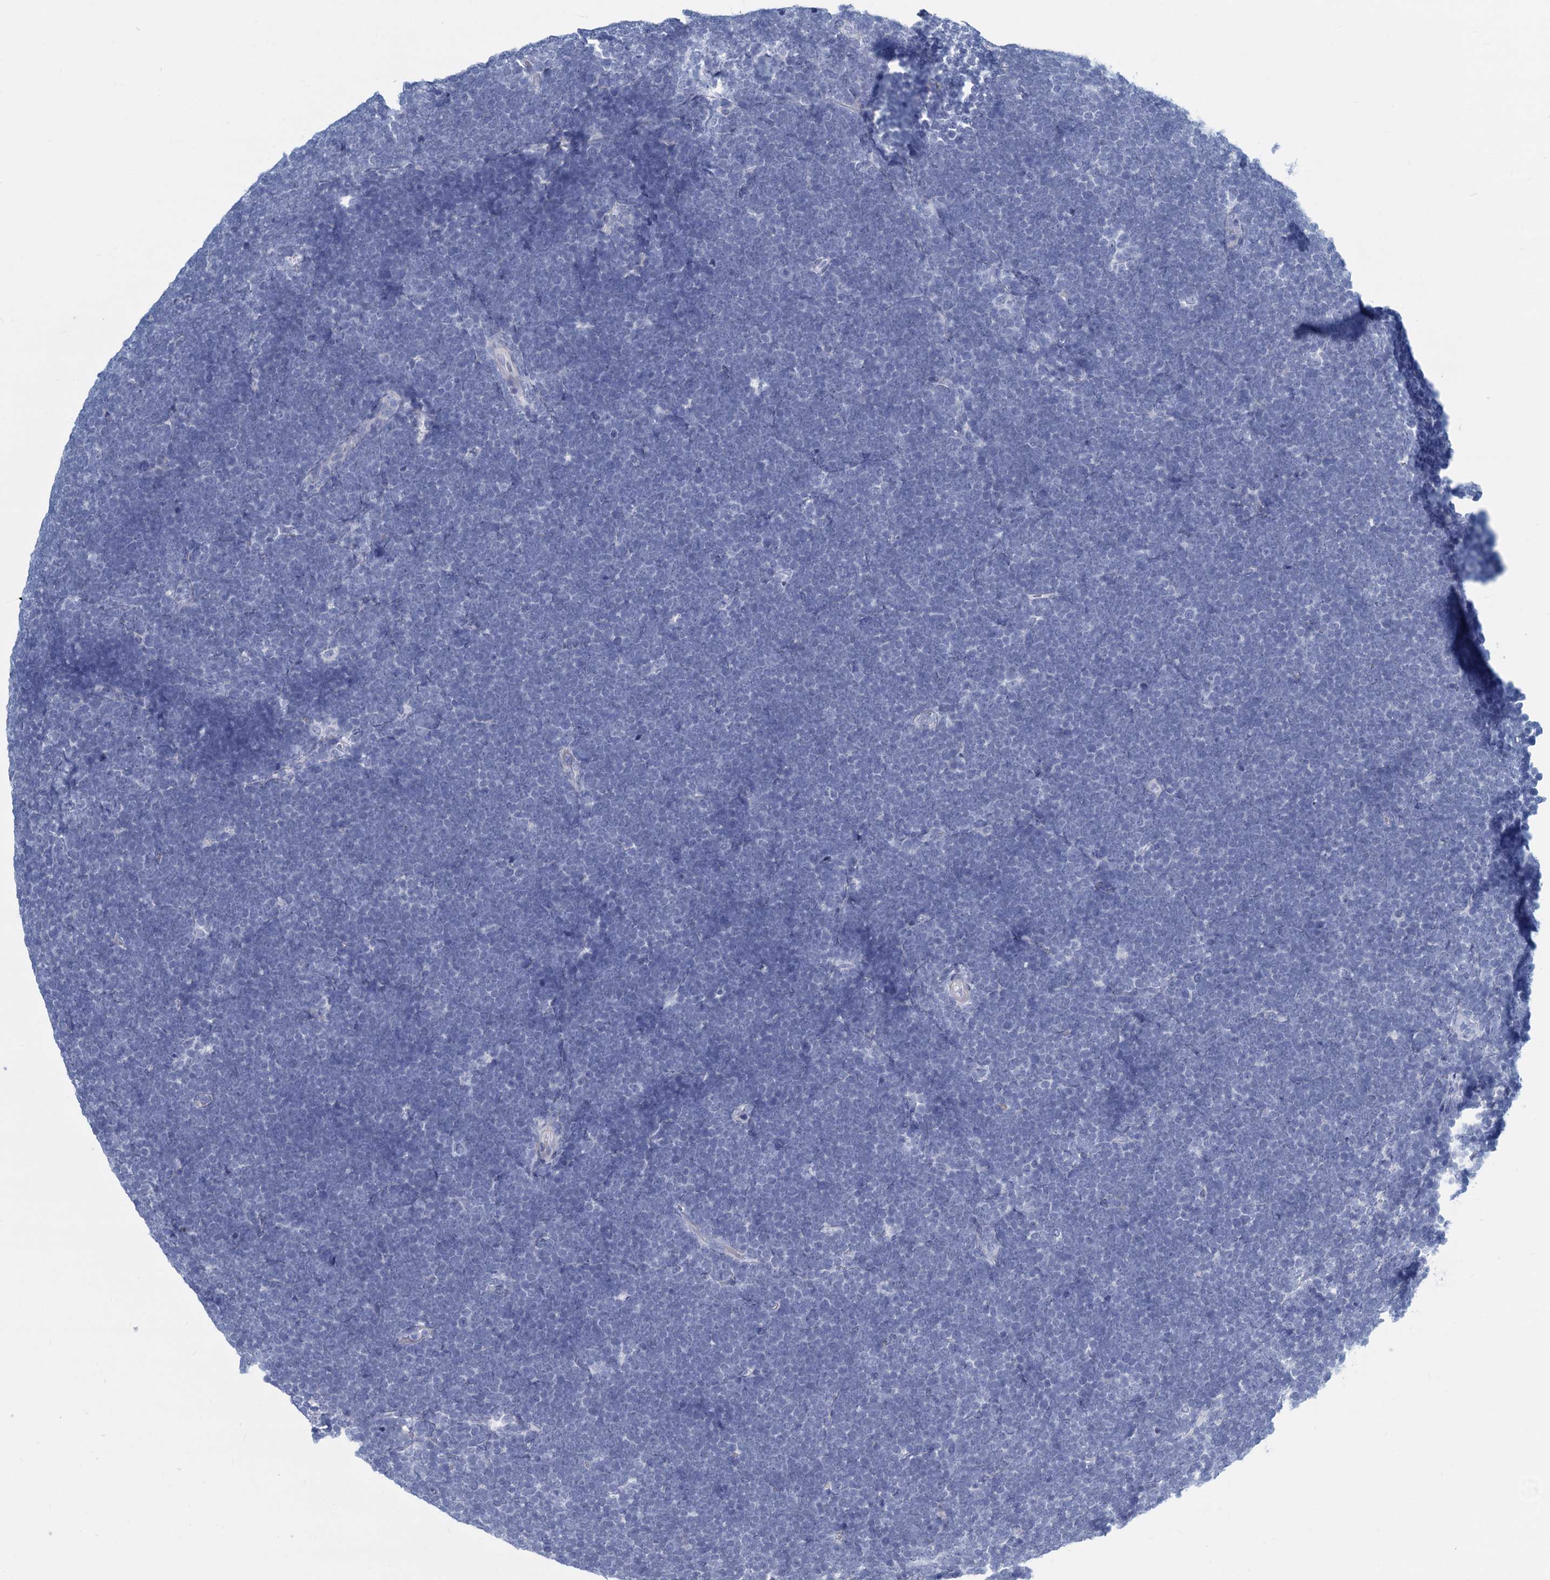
{"staining": {"intensity": "negative", "quantity": "none", "location": "none"}, "tissue": "lymphoma", "cell_type": "Tumor cells", "image_type": "cancer", "snomed": [{"axis": "morphology", "description": "Malignant lymphoma, non-Hodgkin's type, High grade"}, {"axis": "topography", "description": "Lymph node"}], "caption": "Lymphoma stained for a protein using immunohistochemistry (IHC) demonstrates no positivity tumor cells.", "gene": "GSTM3", "patient": {"sex": "male", "age": 13}}